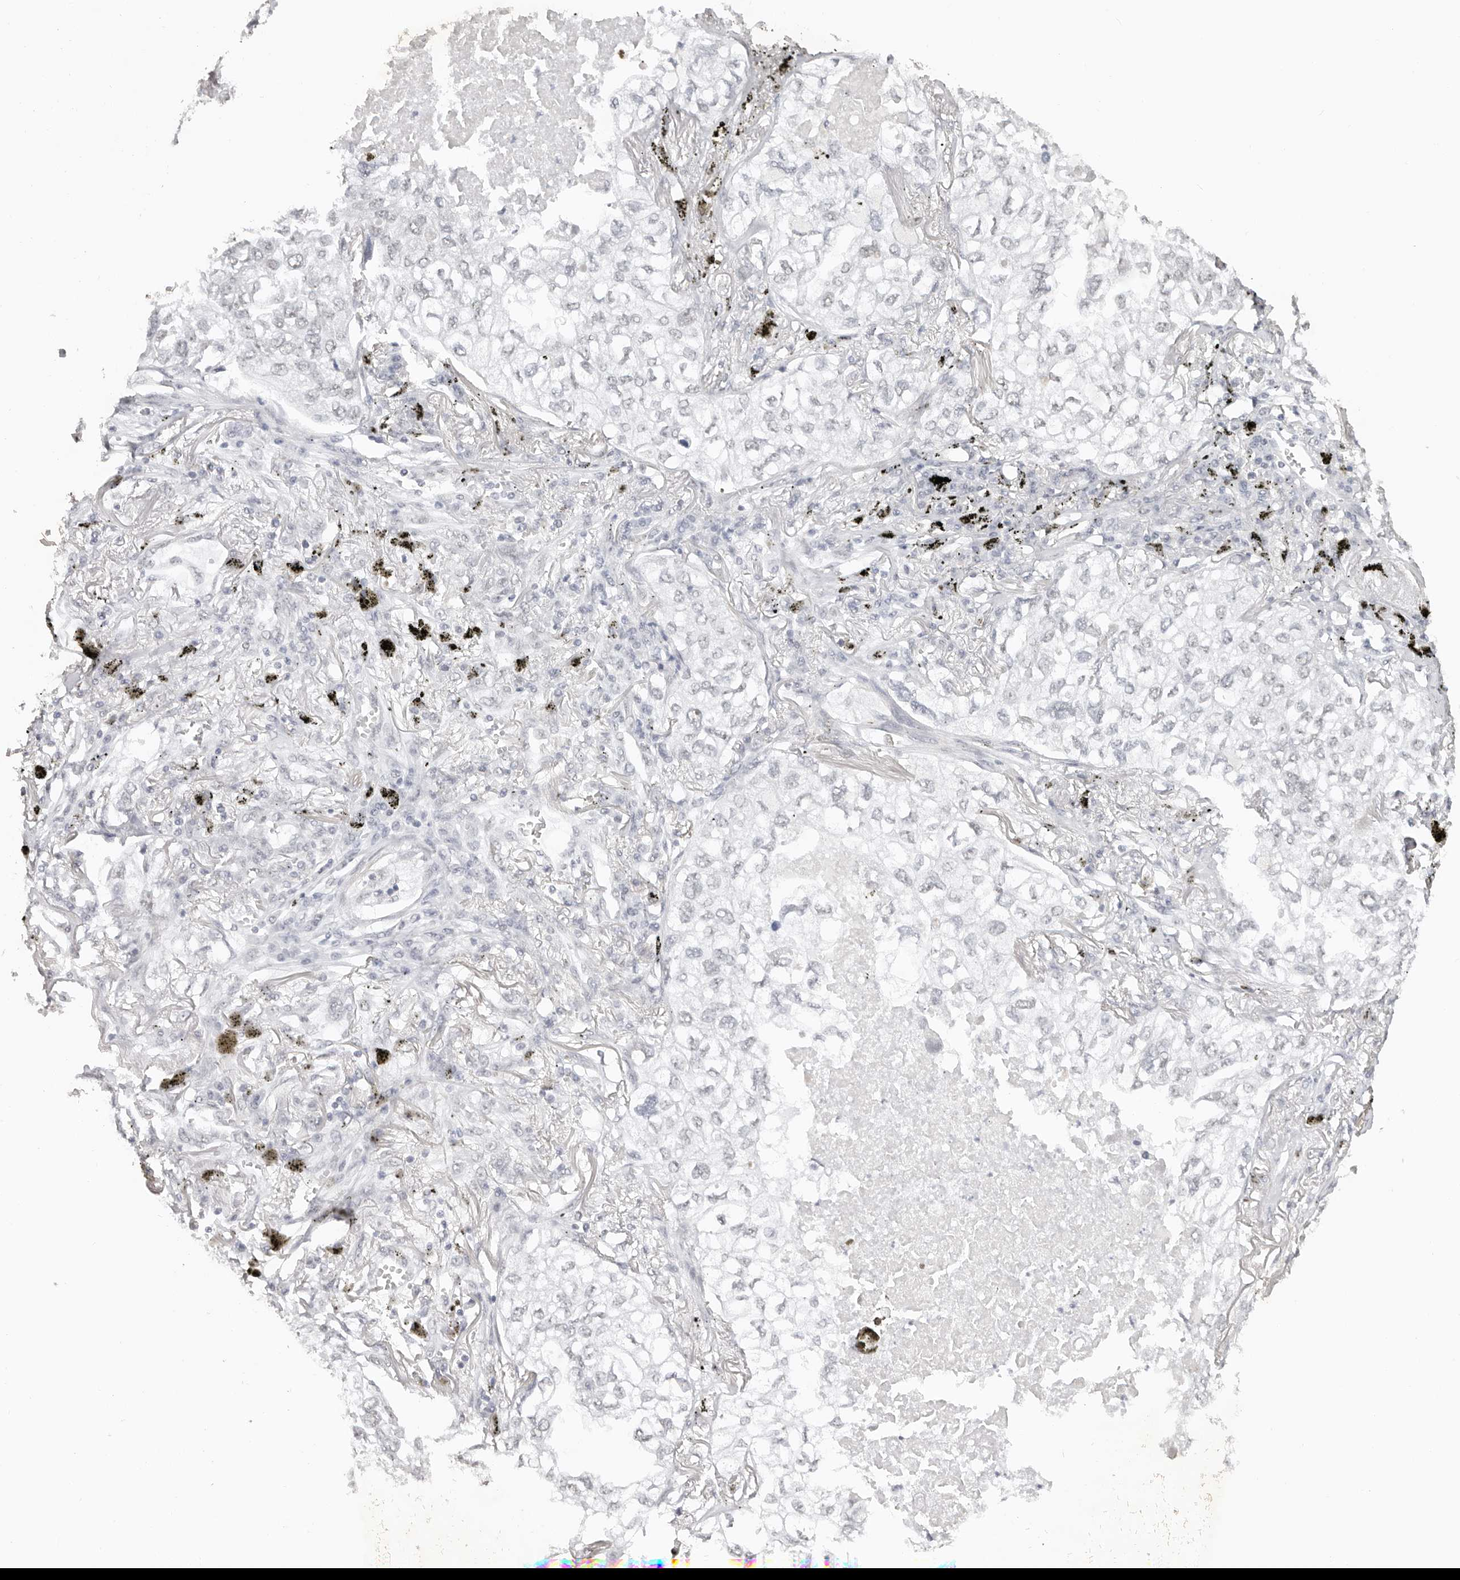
{"staining": {"intensity": "negative", "quantity": "none", "location": "none"}, "tissue": "lung cancer", "cell_type": "Tumor cells", "image_type": "cancer", "snomed": [{"axis": "morphology", "description": "Adenocarcinoma, NOS"}, {"axis": "topography", "description": "Lung"}], "caption": "A histopathology image of human lung cancer (adenocarcinoma) is negative for staining in tumor cells.", "gene": "LARP7", "patient": {"sex": "male", "age": 65}}